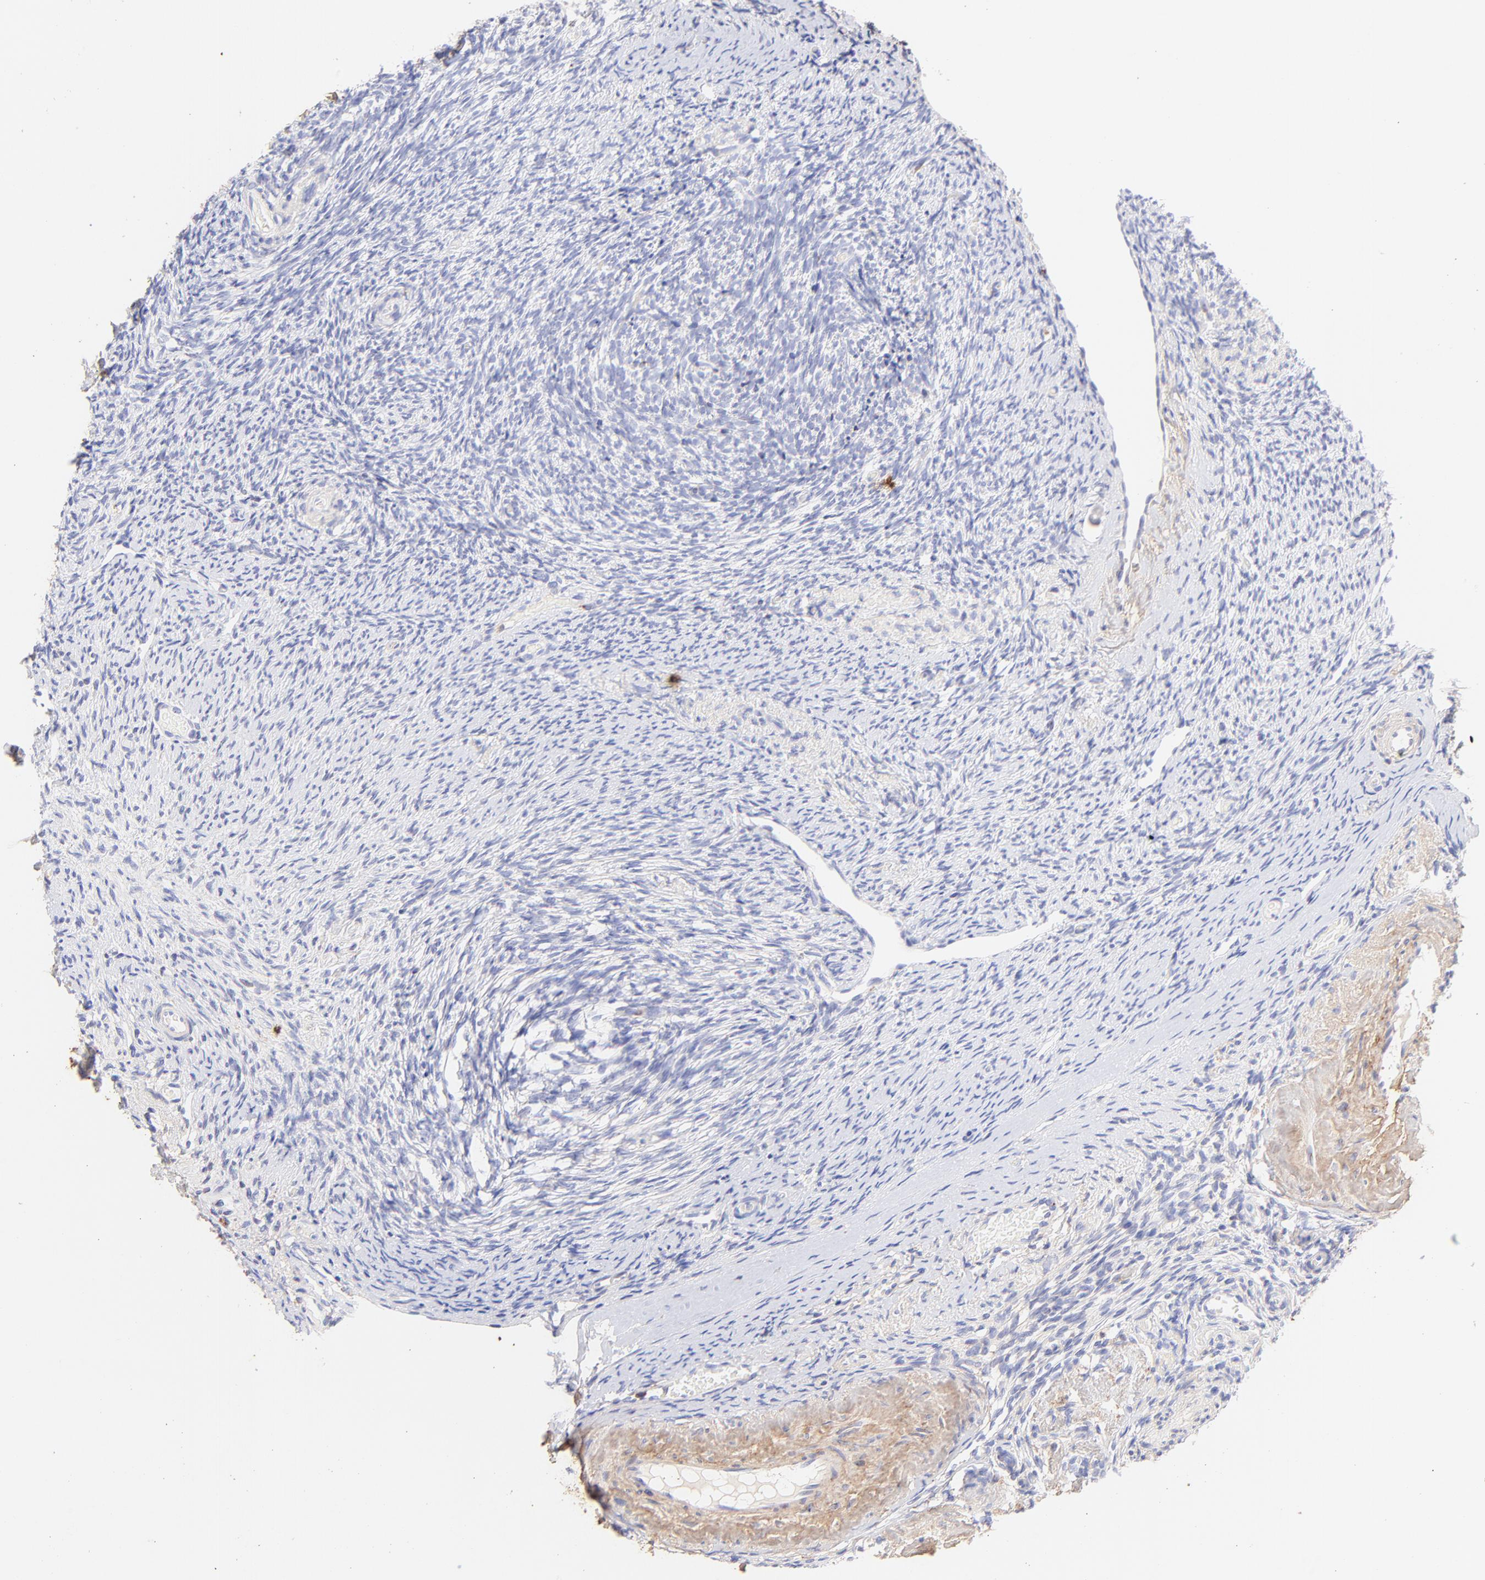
{"staining": {"intensity": "negative", "quantity": "none", "location": "none"}, "tissue": "ovary", "cell_type": "Ovarian stroma cells", "image_type": "normal", "snomed": [{"axis": "morphology", "description": "Normal tissue, NOS"}, {"axis": "topography", "description": "Ovary"}], "caption": "An immunohistochemistry (IHC) photomicrograph of unremarkable ovary is shown. There is no staining in ovarian stroma cells of ovary.", "gene": "BGN", "patient": {"sex": "female", "age": 60}}